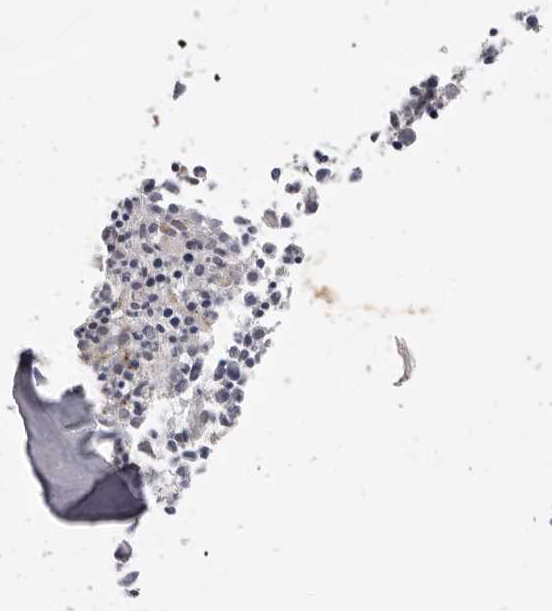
{"staining": {"intensity": "weak", "quantity": "<25%", "location": "cytoplasmic/membranous"}, "tissue": "bone marrow", "cell_type": "Hematopoietic cells", "image_type": "normal", "snomed": [{"axis": "morphology", "description": "Normal tissue, NOS"}, {"axis": "morphology", "description": "Inflammation, NOS"}, {"axis": "topography", "description": "Bone marrow"}], "caption": "Immunohistochemistry (IHC) of unremarkable bone marrow shows no positivity in hematopoietic cells.", "gene": "TLR3", "patient": {"sex": "female", "age": 62}}